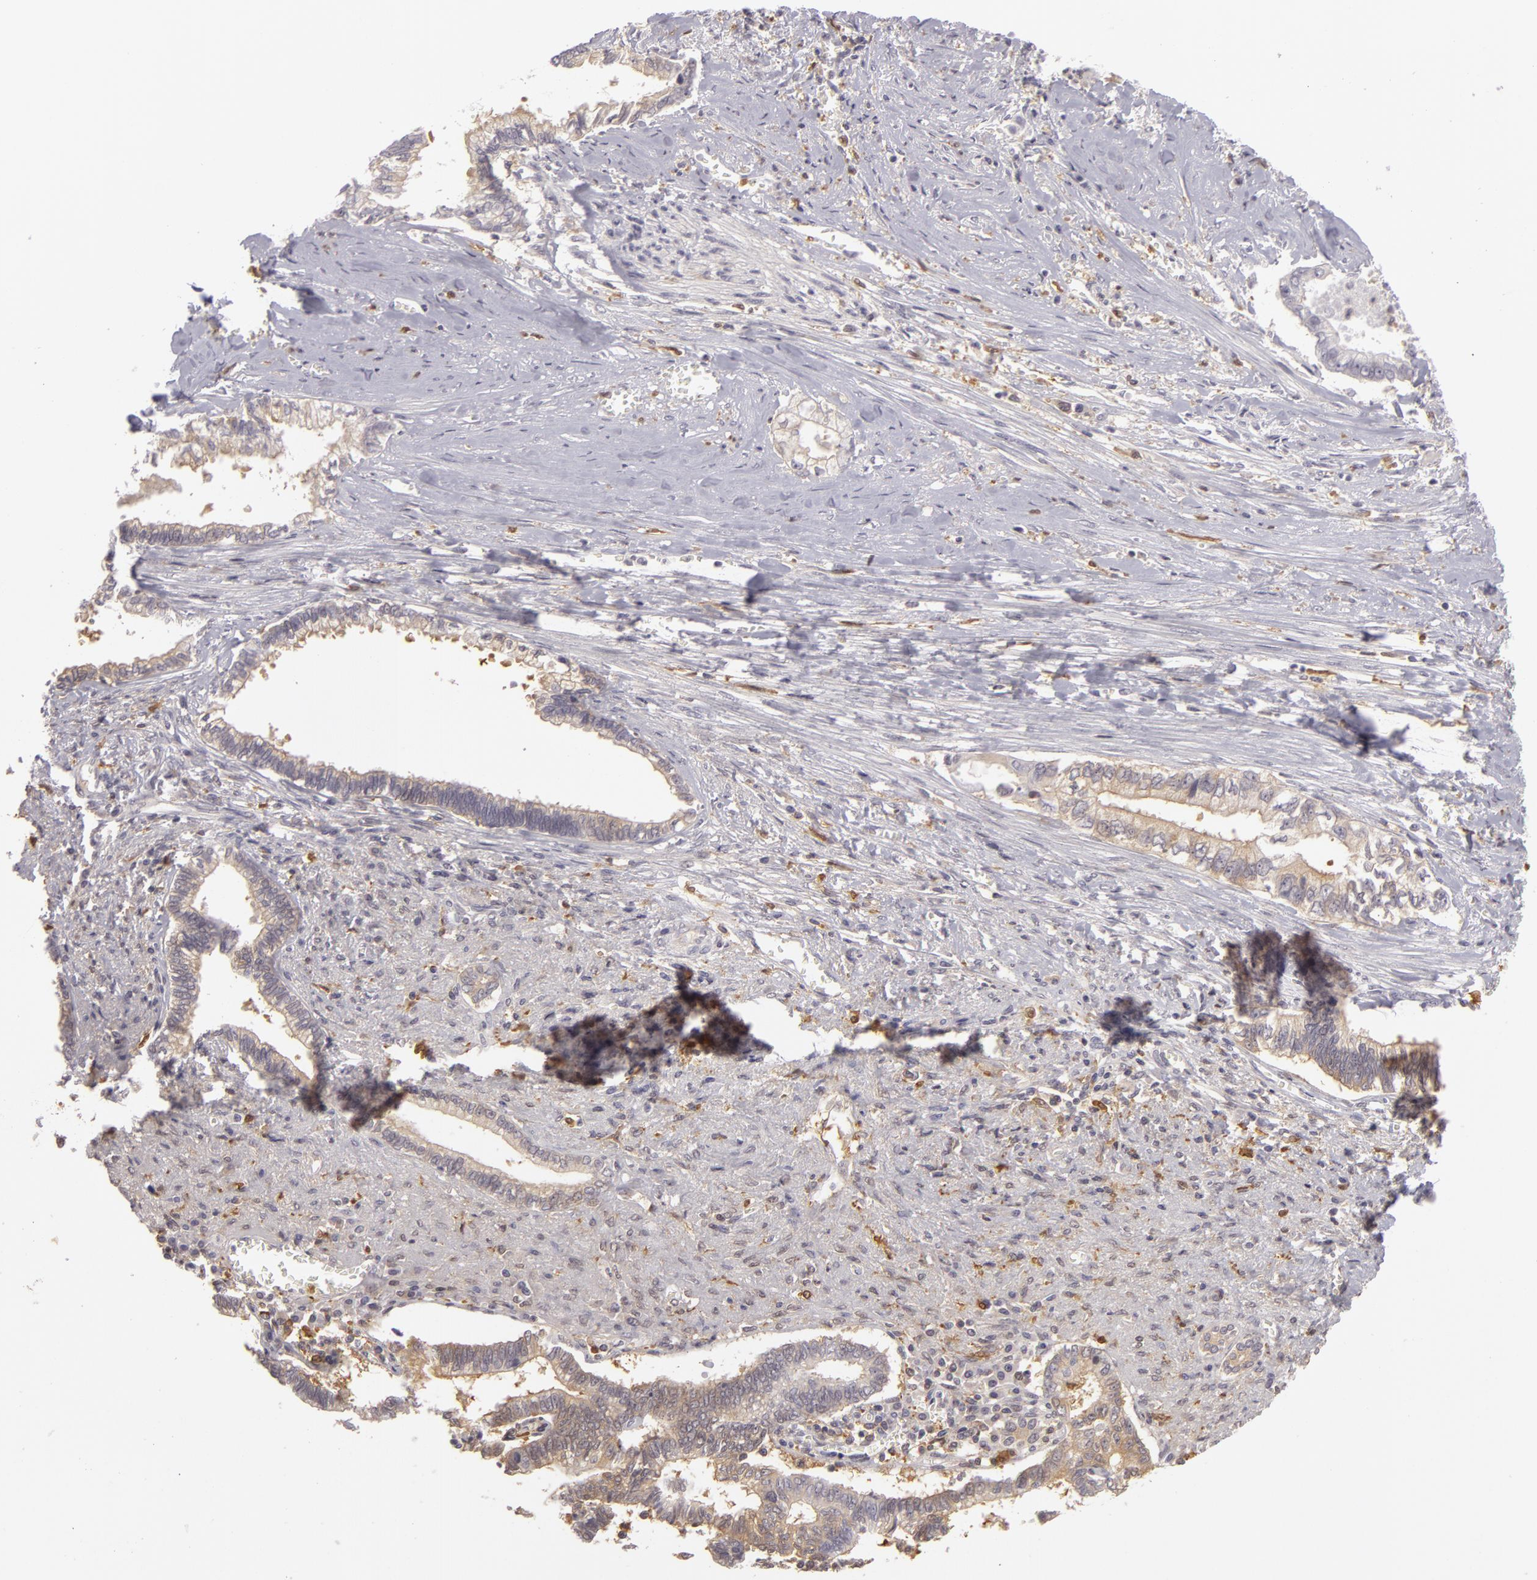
{"staining": {"intensity": "negative", "quantity": "none", "location": "none"}, "tissue": "liver cancer", "cell_type": "Tumor cells", "image_type": "cancer", "snomed": [{"axis": "morphology", "description": "Cholangiocarcinoma"}, {"axis": "topography", "description": "Liver"}], "caption": "Histopathology image shows no protein staining in tumor cells of cholangiocarcinoma (liver) tissue.", "gene": "GNPDA1", "patient": {"sex": "male", "age": 57}}